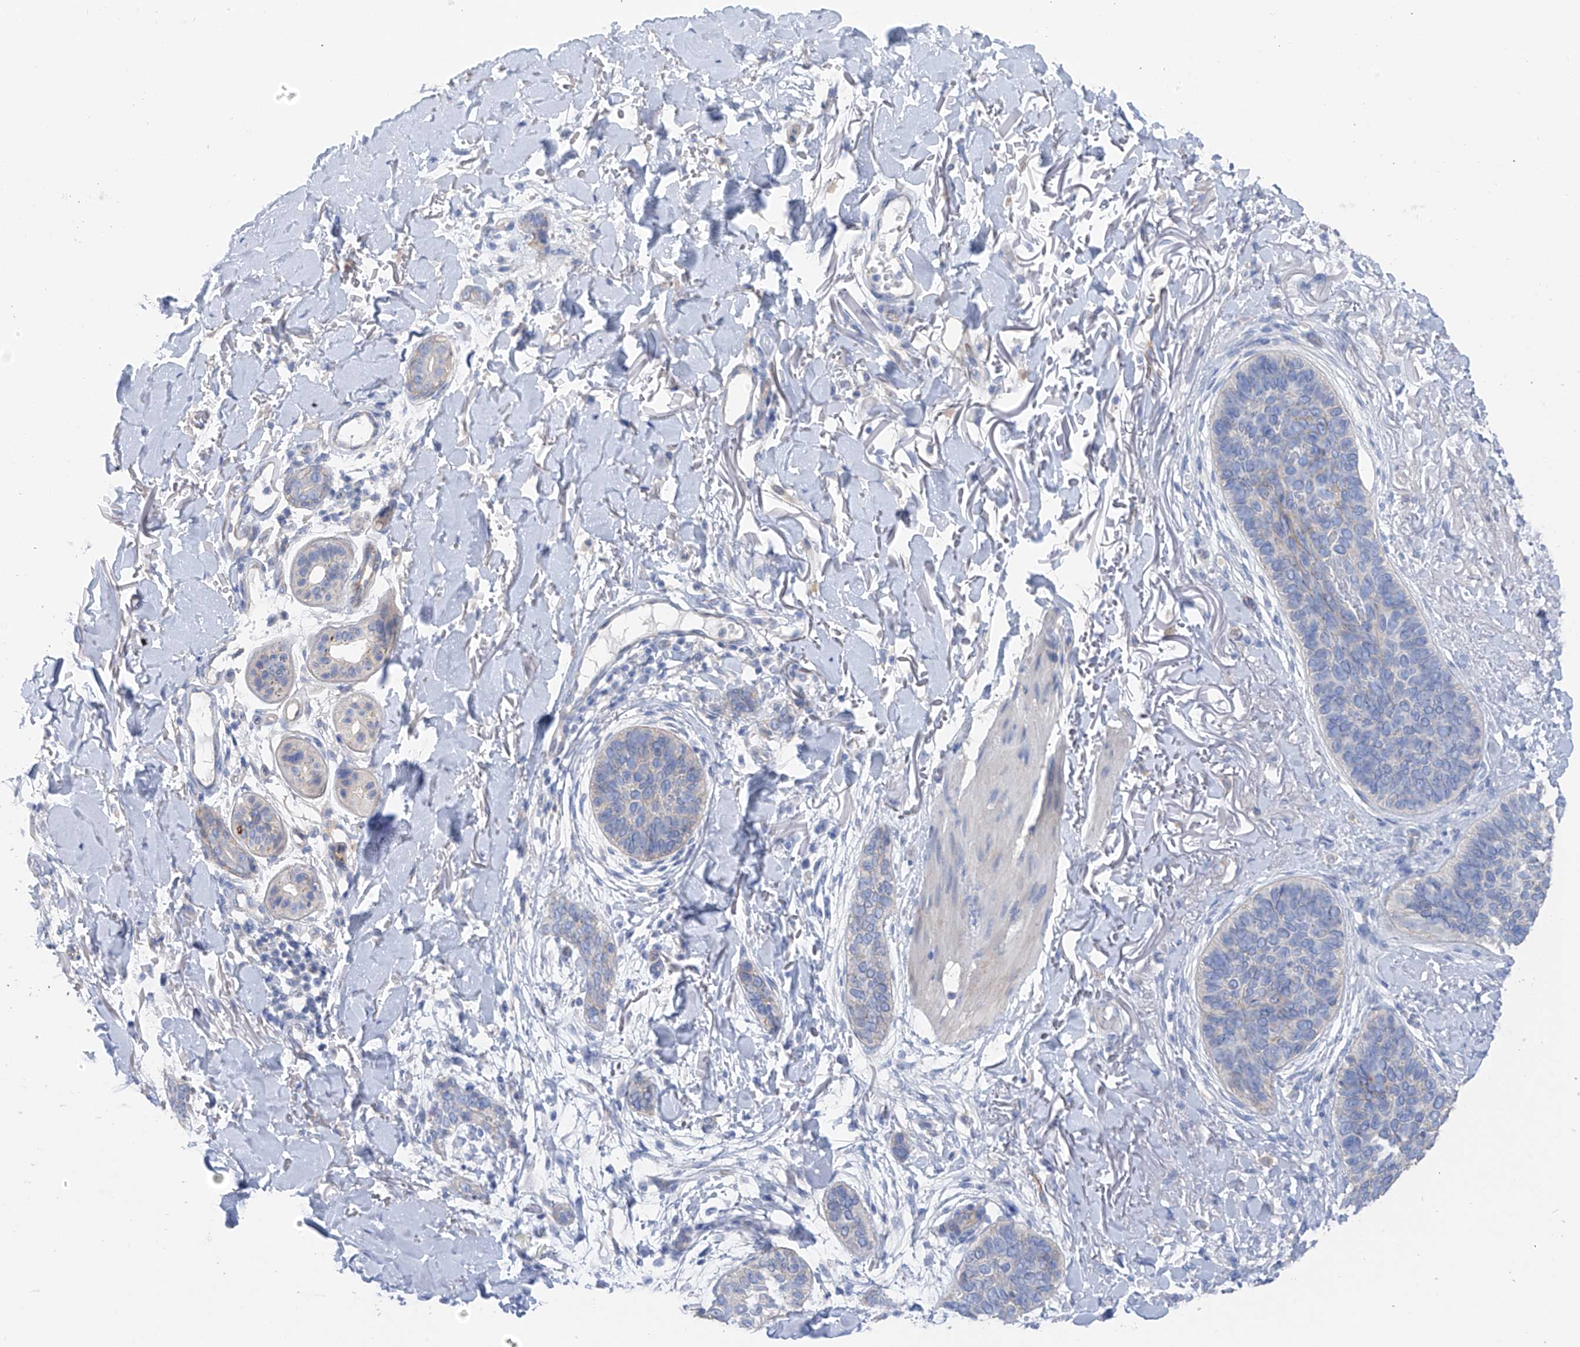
{"staining": {"intensity": "weak", "quantity": "<25%", "location": "cytoplasmic/membranous"}, "tissue": "skin cancer", "cell_type": "Tumor cells", "image_type": "cancer", "snomed": [{"axis": "morphology", "description": "Basal cell carcinoma"}, {"axis": "topography", "description": "Skin"}], "caption": "Tumor cells are negative for protein expression in human skin basal cell carcinoma.", "gene": "ITGA9", "patient": {"sex": "male", "age": 85}}